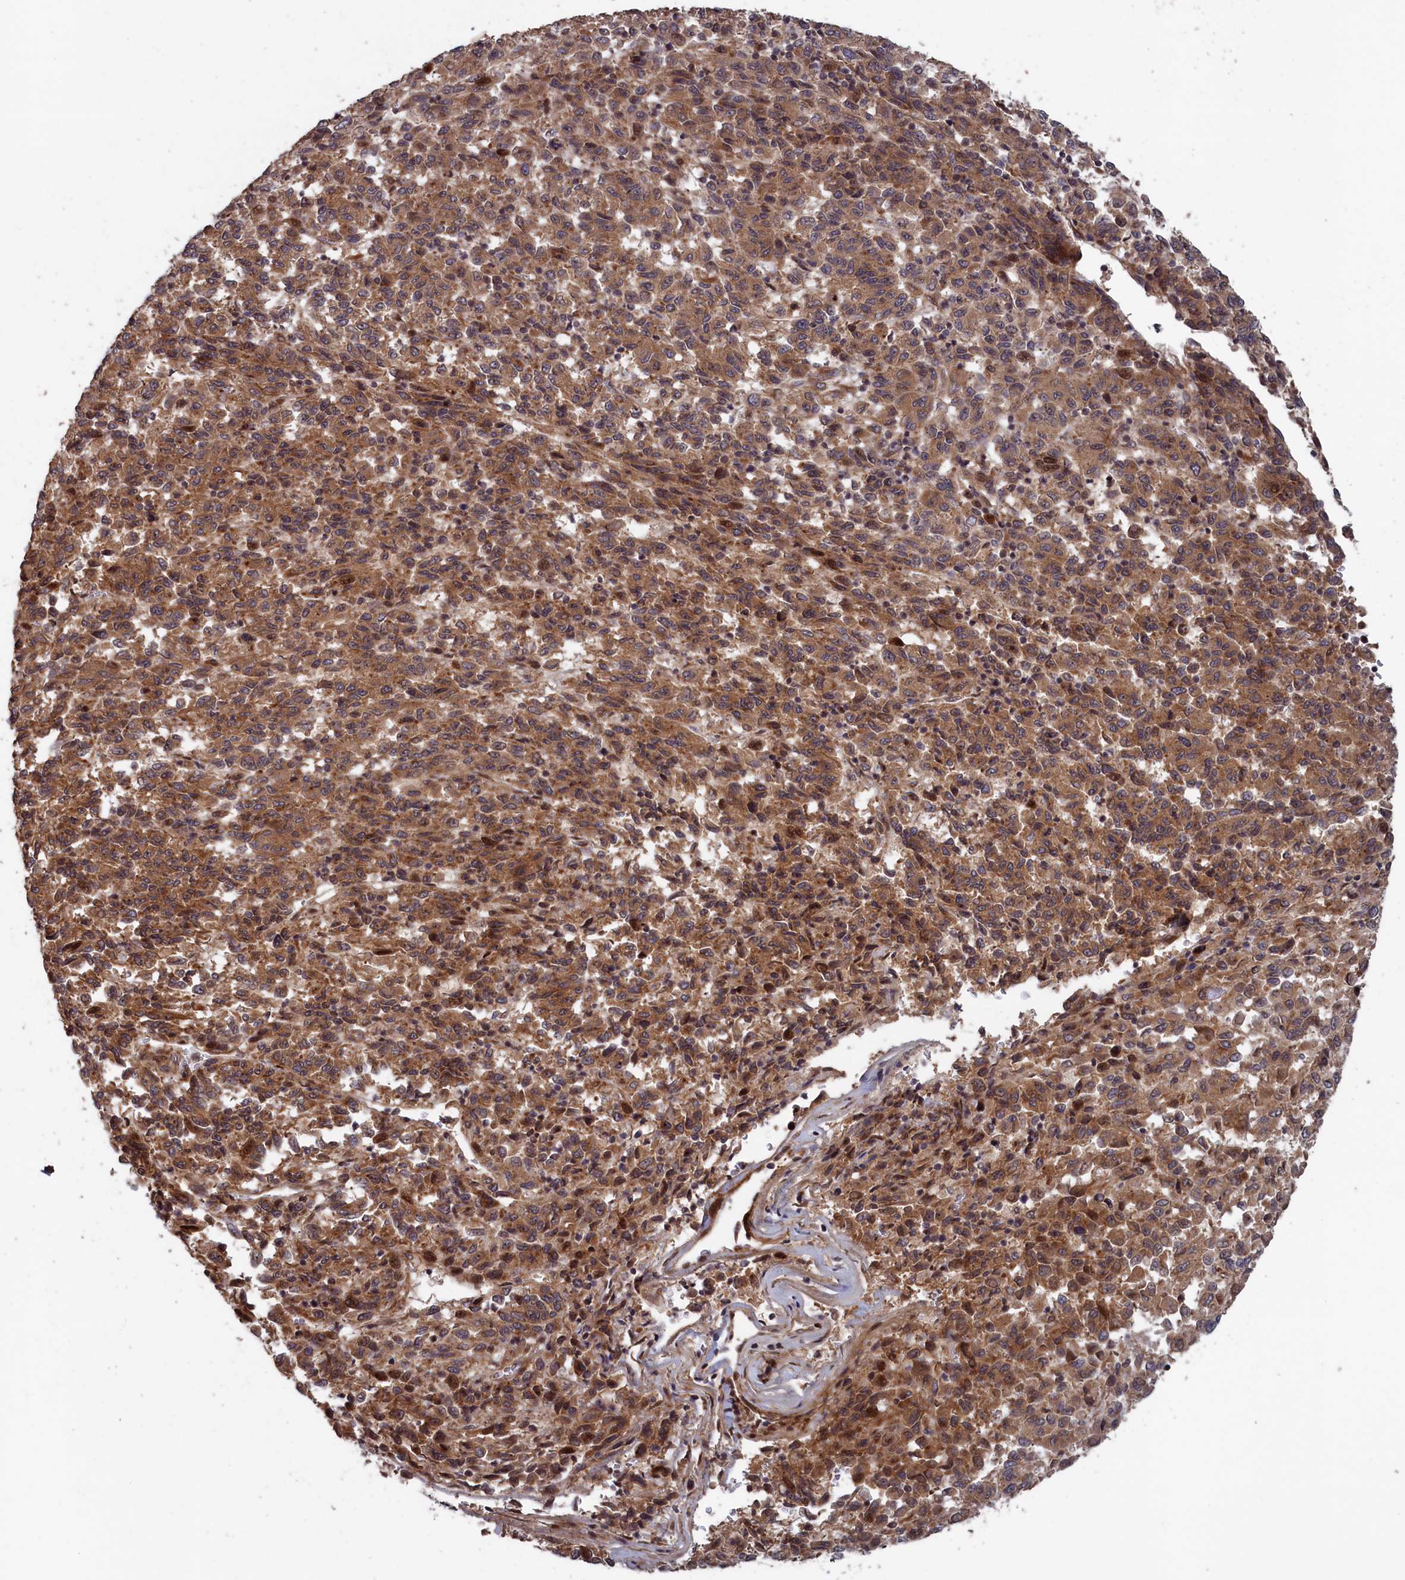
{"staining": {"intensity": "moderate", "quantity": ">75%", "location": "cytoplasmic/membranous,nuclear"}, "tissue": "melanoma", "cell_type": "Tumor cells", "image_type": "cancer", "snomed": [{"axis": "morphology", "description": "Malignant melanoma, Metastatic site"}, {"axis": "topography", "description": "Lung"}], "caption": "IHC staining of malignant melanoma (metastatic site), which displays medium levels of moderate cytoplasmic/membranous and nuclear staining in approximately >75% of tumor cells indicating moderate cytoplasmic/membranous and nuclear protein staining. The staining was performed using DAB (brown) for protein detection and nuclei were counterstained in hematoxylin (blue).", "gene": "LSG1", "patient": {"sex": "male", "age": 64}}